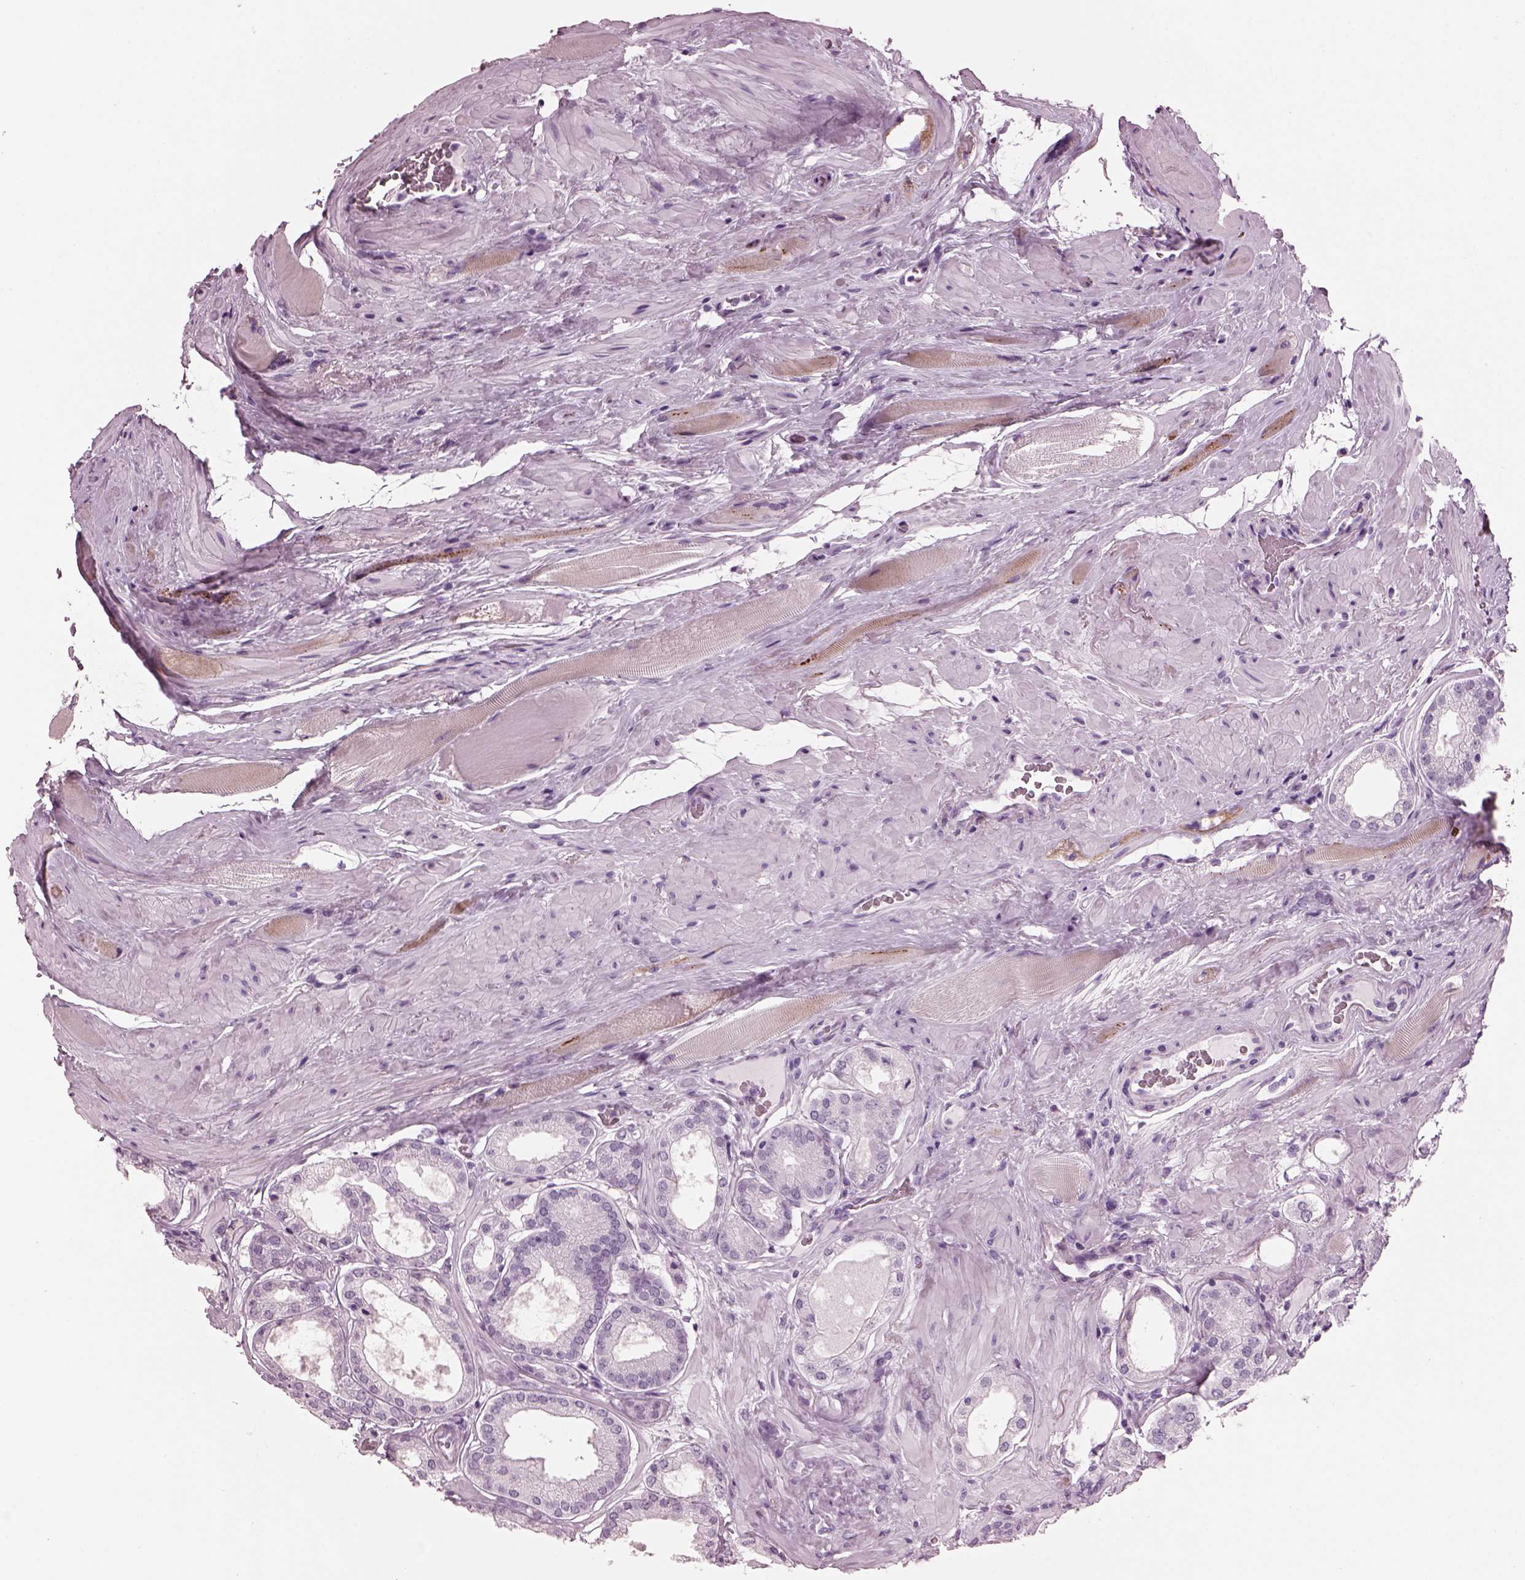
{"staining": {"intensity": "negative", "quantity": "none", "location": "none"}, "tissue": "prostate cancer", "cell_type": "Tumor cells", "image_type": "cancer", "snomed": [{"axis": "morphology", "description": "Adenocarcinoma, NOS"}, {"axis": "topography", "description": "Prostate"}], "caption": "Immunohistochemistry (IHC) image of neoplastic tissue: human prostate cancer (adenocarcinoma) stained with DAB (3,3'-diaminobenzidine) shows no significant protein positivity in tumor cells.", "gene": "HYDIN", "patient": {"sex": "male", "age": 63}}